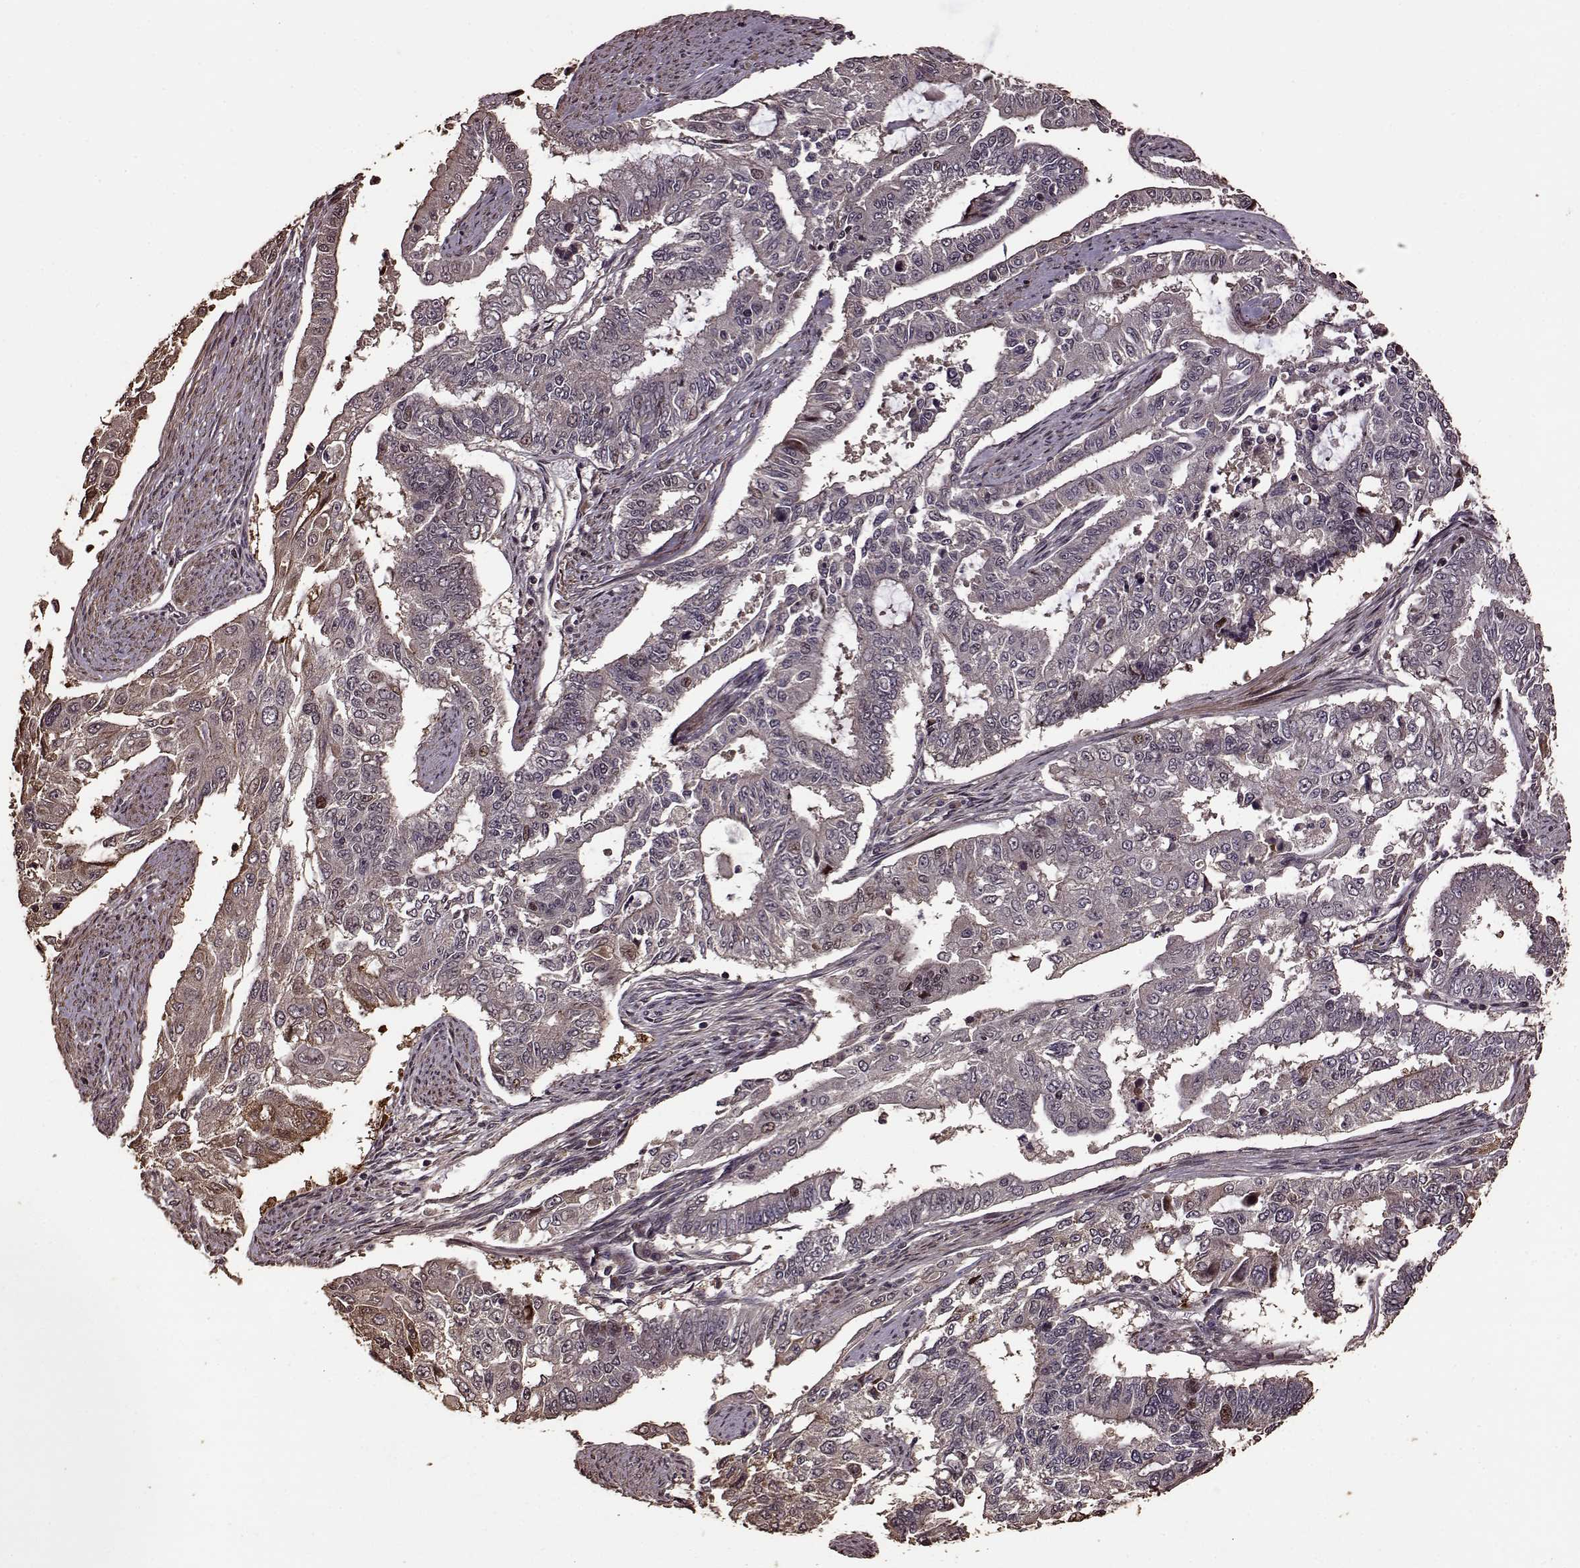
{"staining": {"intensity": "weak", "quantity": "<25%", "location": "cytoplasmic/membranous"}, "tissue": "endometrial cancer", "cell_type": "Tumor cells", "image_type": "cancer", "snomed": [{"axis": "morphology", "description": "Adenocarcinoma, NOS"}, {"axis": "topography", "description": "Uterus"}], "caption": "An immunohistochemistry (IHC) micrograph of adenocarcinoma (endometrial) is shown. There is no staining in tumor cells of adenocarcinoma (endometrial).", "gene": "FBXW11", "patient": {"sex": "female", "age": 59}}